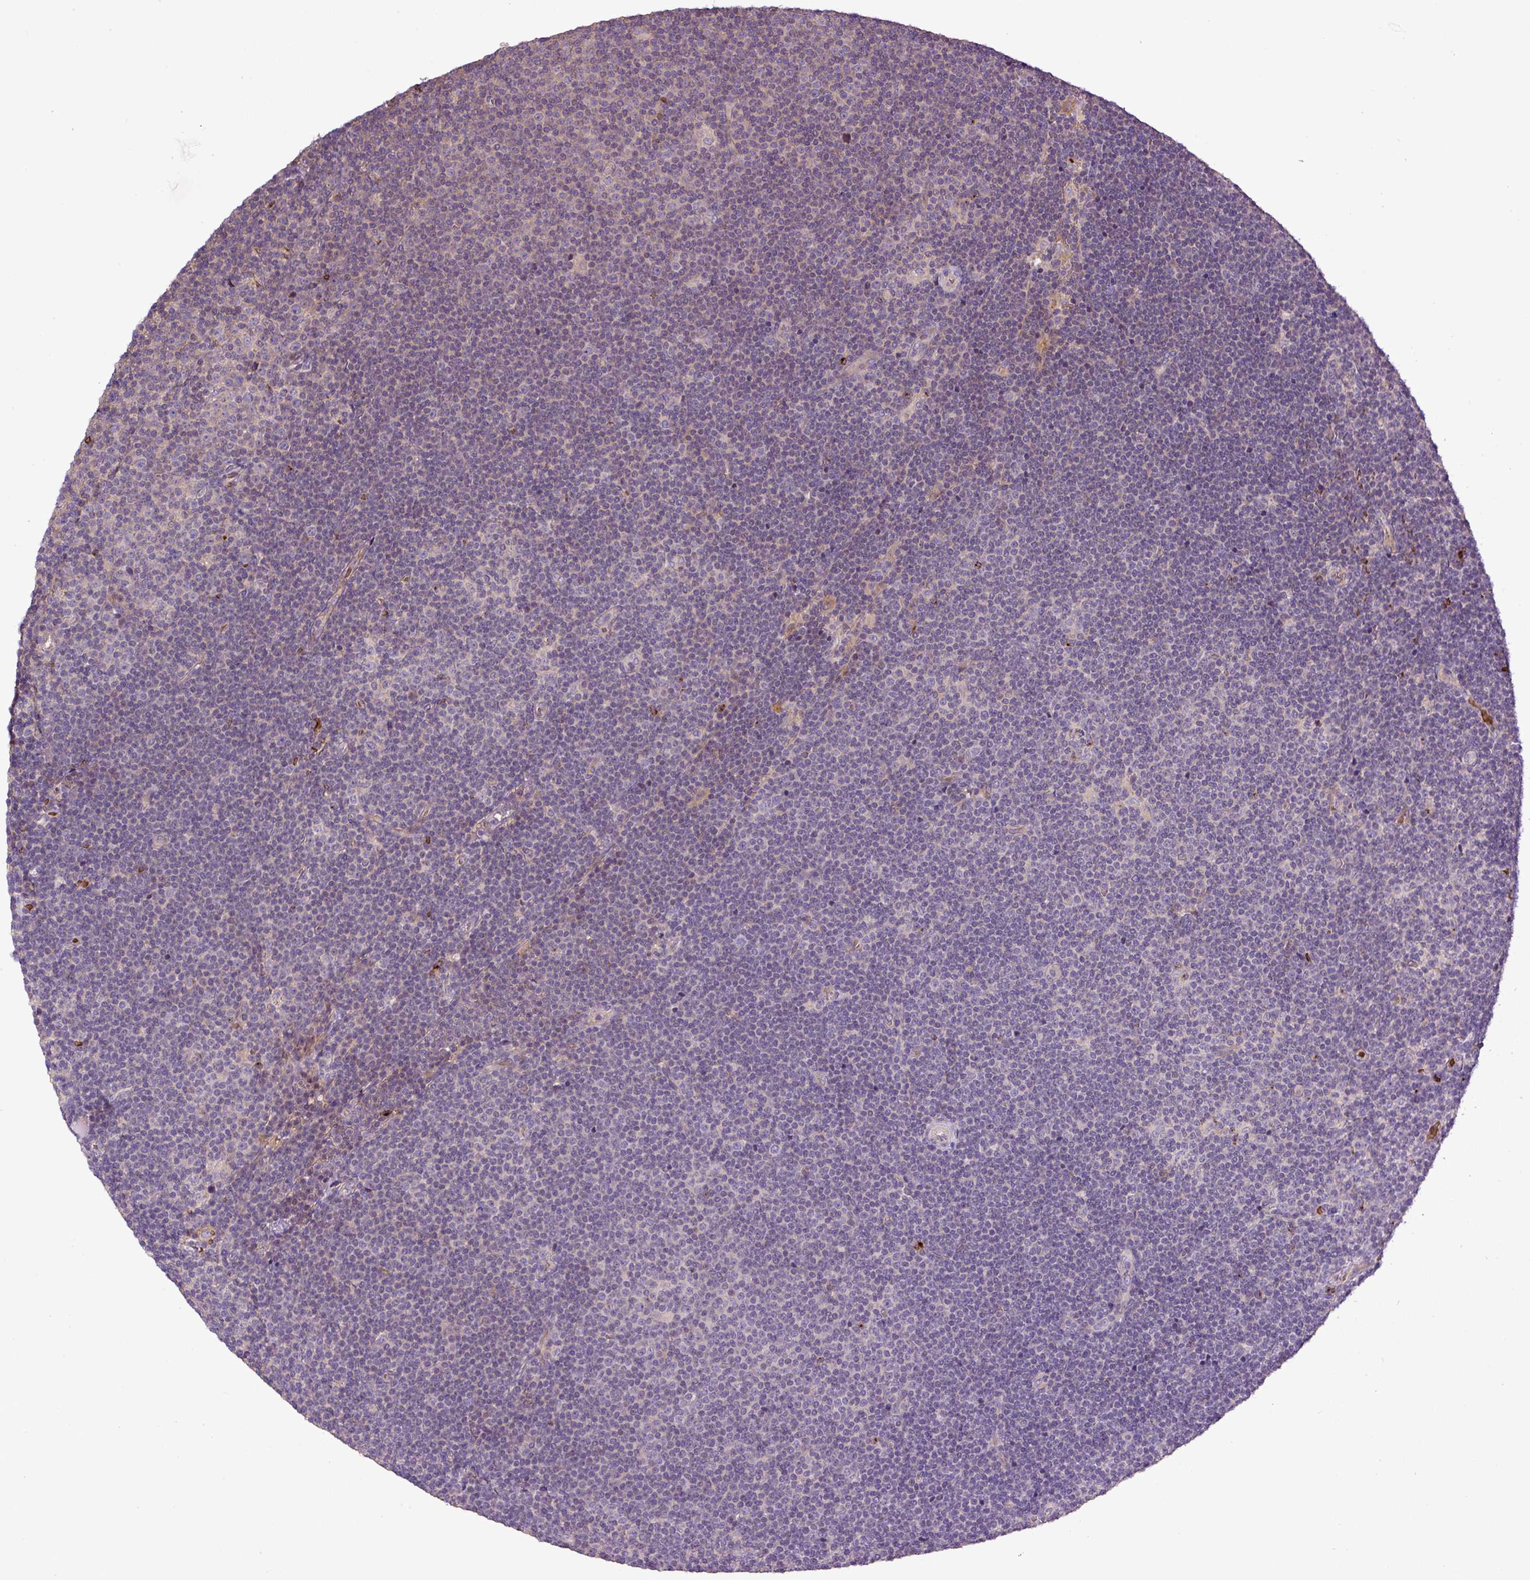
{"staining": {"intensity": "negative", "quantity": "none", "location": "none"}, "tissue": "lymphoma", "cell_type": "Tumor cells", "image_type": "cancer", "snomed": [{"axis": "morphology", "description": "Malignant lymphoma, non-Hodgkin's type, Low grade"}, {"axis": "topography", "description": "Lymph node"}], "caption": "Tumor cells are negative for brown protein staining in lymphoma.", "gene": "CXCL13", "patient": {"sex": "male", "age": 48}}